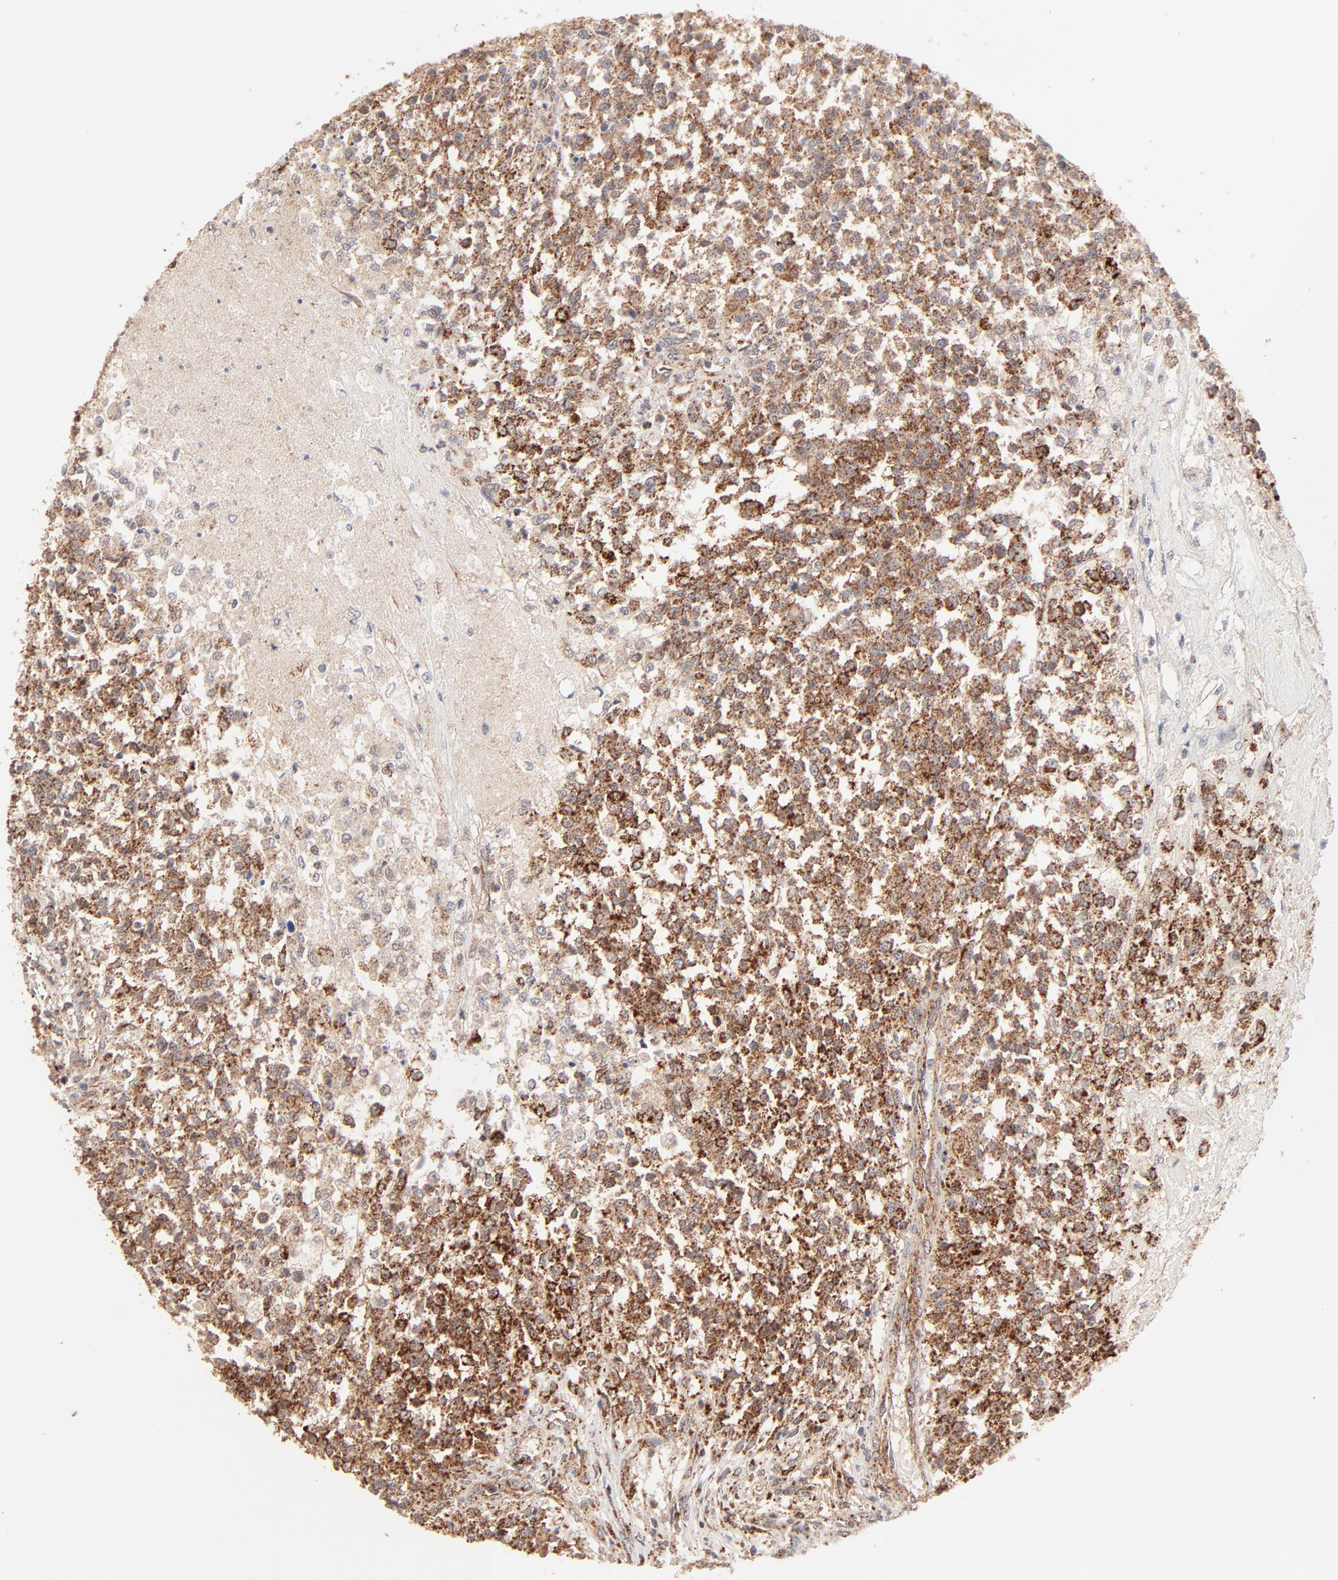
{"staining": {"intensity": "strong", "quantity": ">75%", "location": "cytoplasmic/membranous"}, "tissue": "testis cancer", "cell_type": "Tumor cells", "image_type": "cancer", "snomed": [{"axis": "morphology", "description": "Seminoma, NOS"}, {"axis": "topography", "description": "Testis"}], "caption": "Testis cancer (seminoma) was stained to show a protein in brown. There is high levels of strong cytoplasmic/membranous expression in approximately >75% of tumor cells. The staining was performed using DAB to visualize the protein expression in brown, while the nuclei were stained in blue with hematoxylin (Magnification: 20x).", "gene": "CSPG4", "patient": {"sex": "male", "age": 59}}